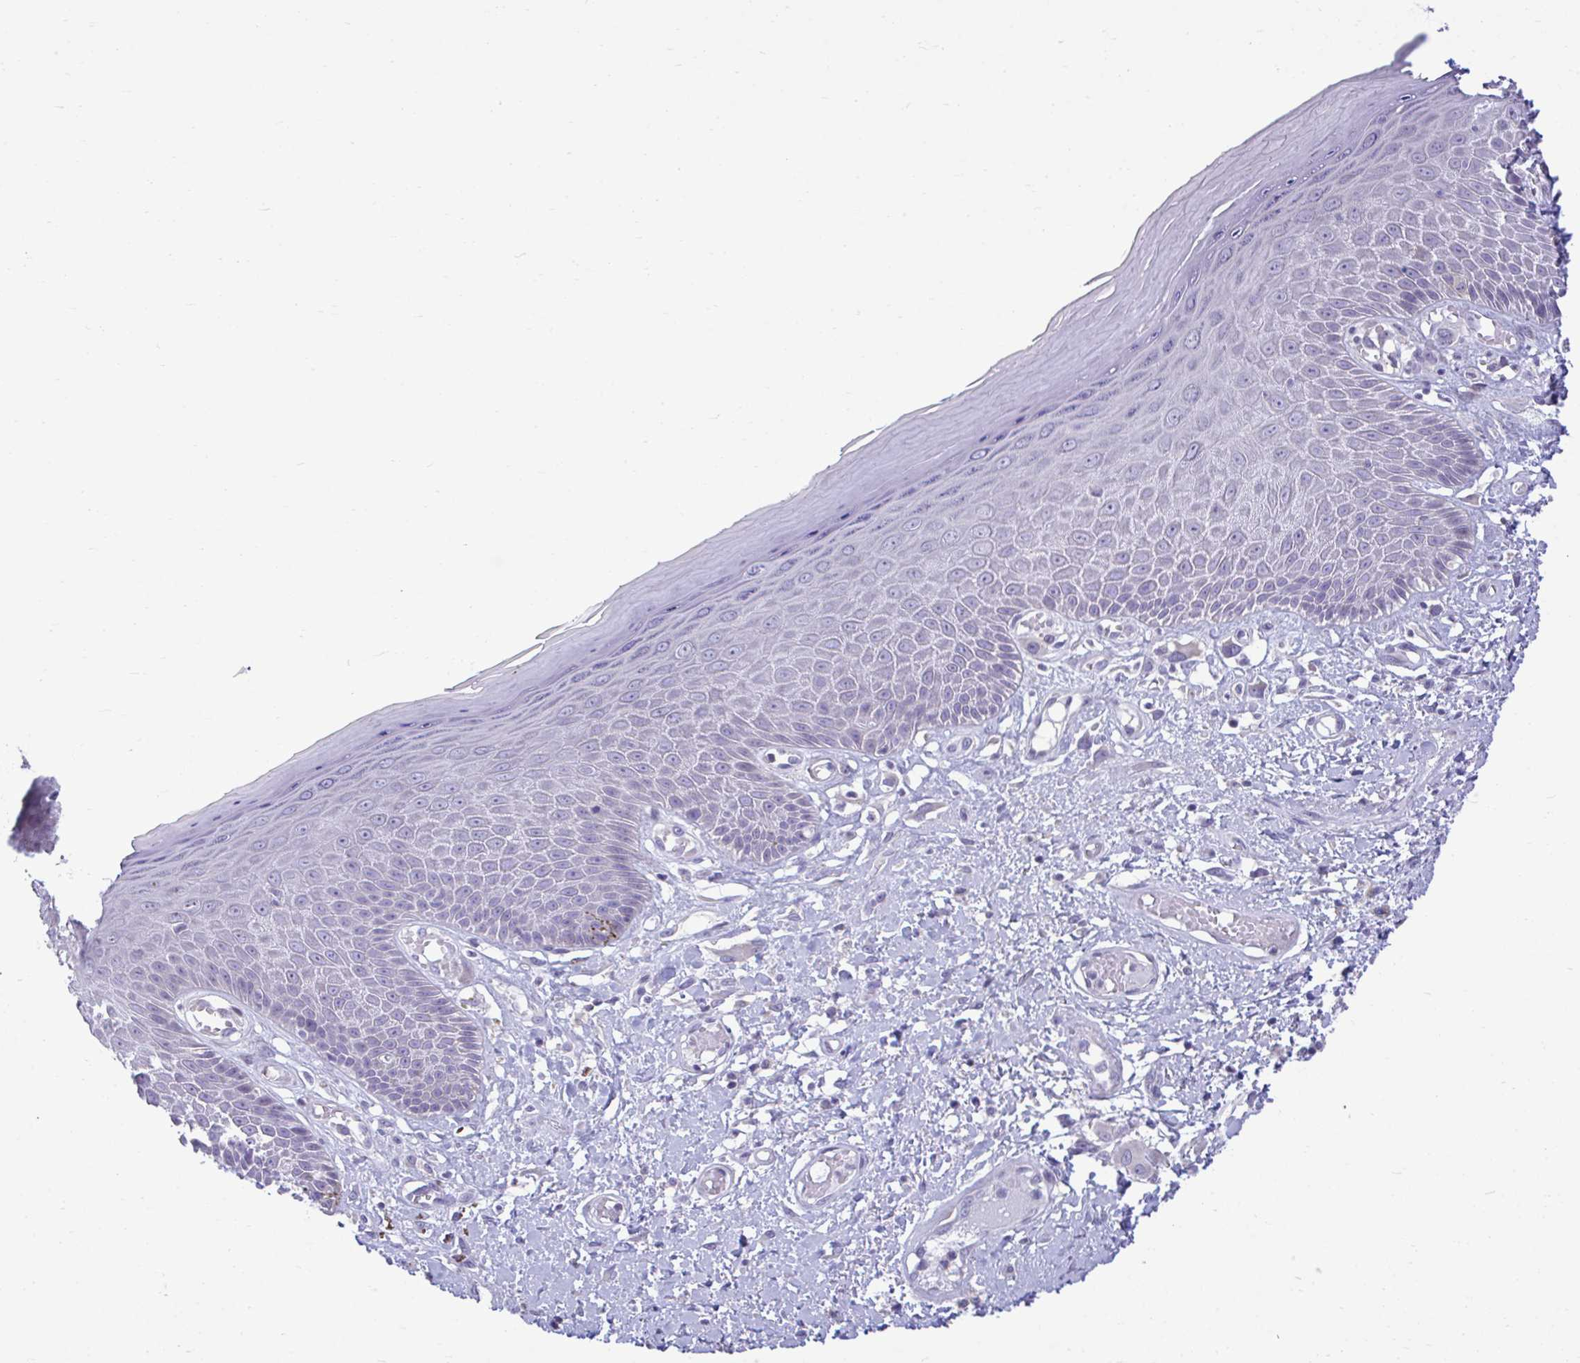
{"staining": {"intensity": "moderate", "quantity": "<25%", "location": "cytoplasmic/membranous"}, "tissue": "skin", "cell_type": "Epidermal cells", "image_type": "normal", "snomed": [{"axis": "morphology", "description": "Normal tissue, NOS"}, {"axis": "topography", "description": "Anal"}, {"axis": "topography", "description": "Peripheral nerve tissue"}], "caption": "Skin stained with DAB (3,3'-diaminobenzidine) IHC displays low levels of moderate cytoplasmic/membranous expression in about <25% of epidermal cells. Using DAB (brown) and hematoxylin (blue) stains, captured at high magnification using brightfield microscopy.", "gene": "PIGK", "patient": {"sex": "male", "age": 78}}